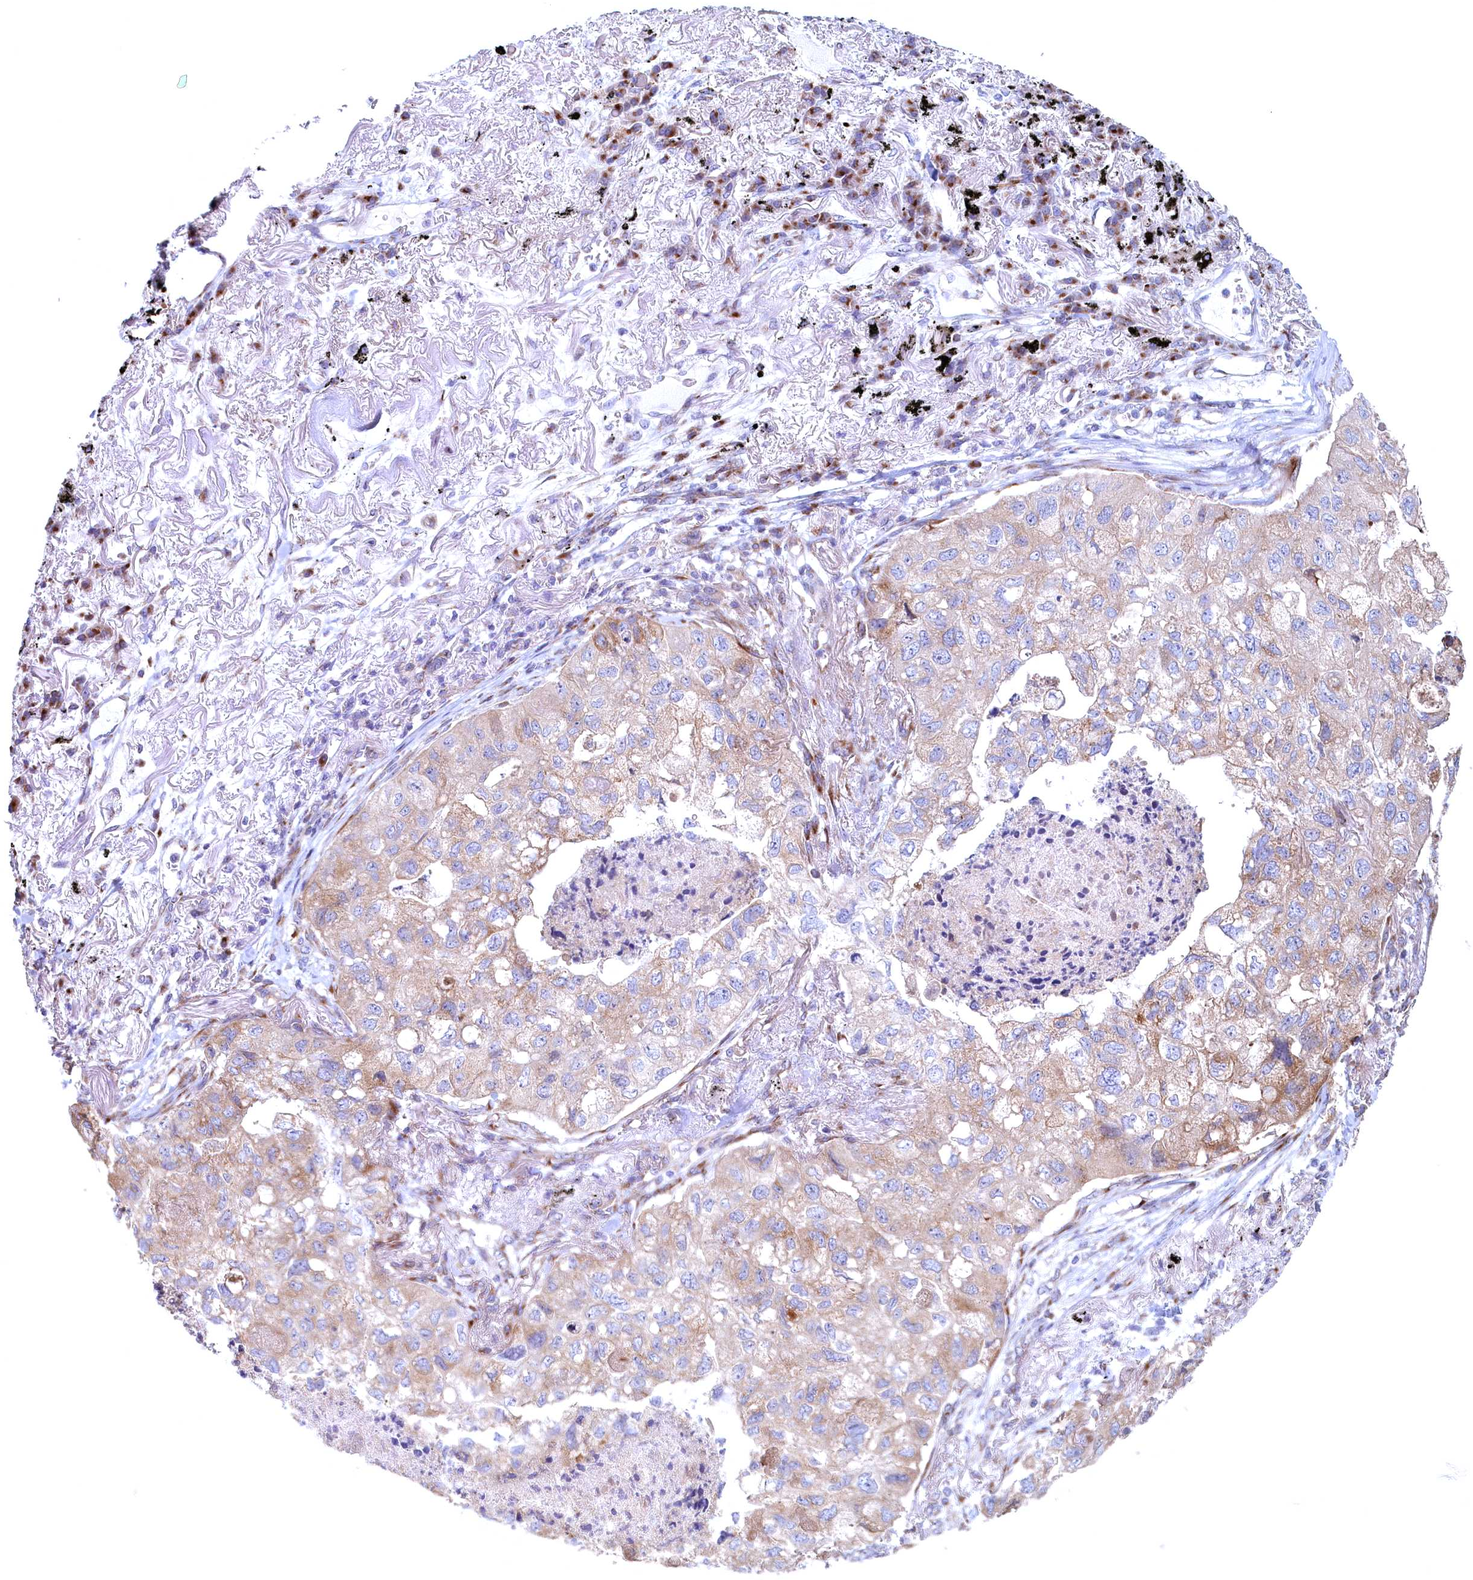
{"staining": {"intensity": "weak", "quantity": "<25%", "location": "cytoplasmic/membranous"}, "tissue": "lung cancer", "cell_type": "Tumor cells", "image_type": "cancer", "snomed": [{"axis": "morphology", "description": "Adenocarcinoma, NOS"}, {"axis": "topography", "description": "Lung"}], "caption": "IHC histopathology image of neoplastic tissue: human lung cancer (adenocarcinoma) stained with DAB (3,3'-diaminobenzidine) exhibits no significant protein expression in tumor cells. (Immunohistochemistry (ihc), brightfield microscopy, high magnification).", "gene": "MTFMT", "patient": {"sex": "male", "age": 65}}